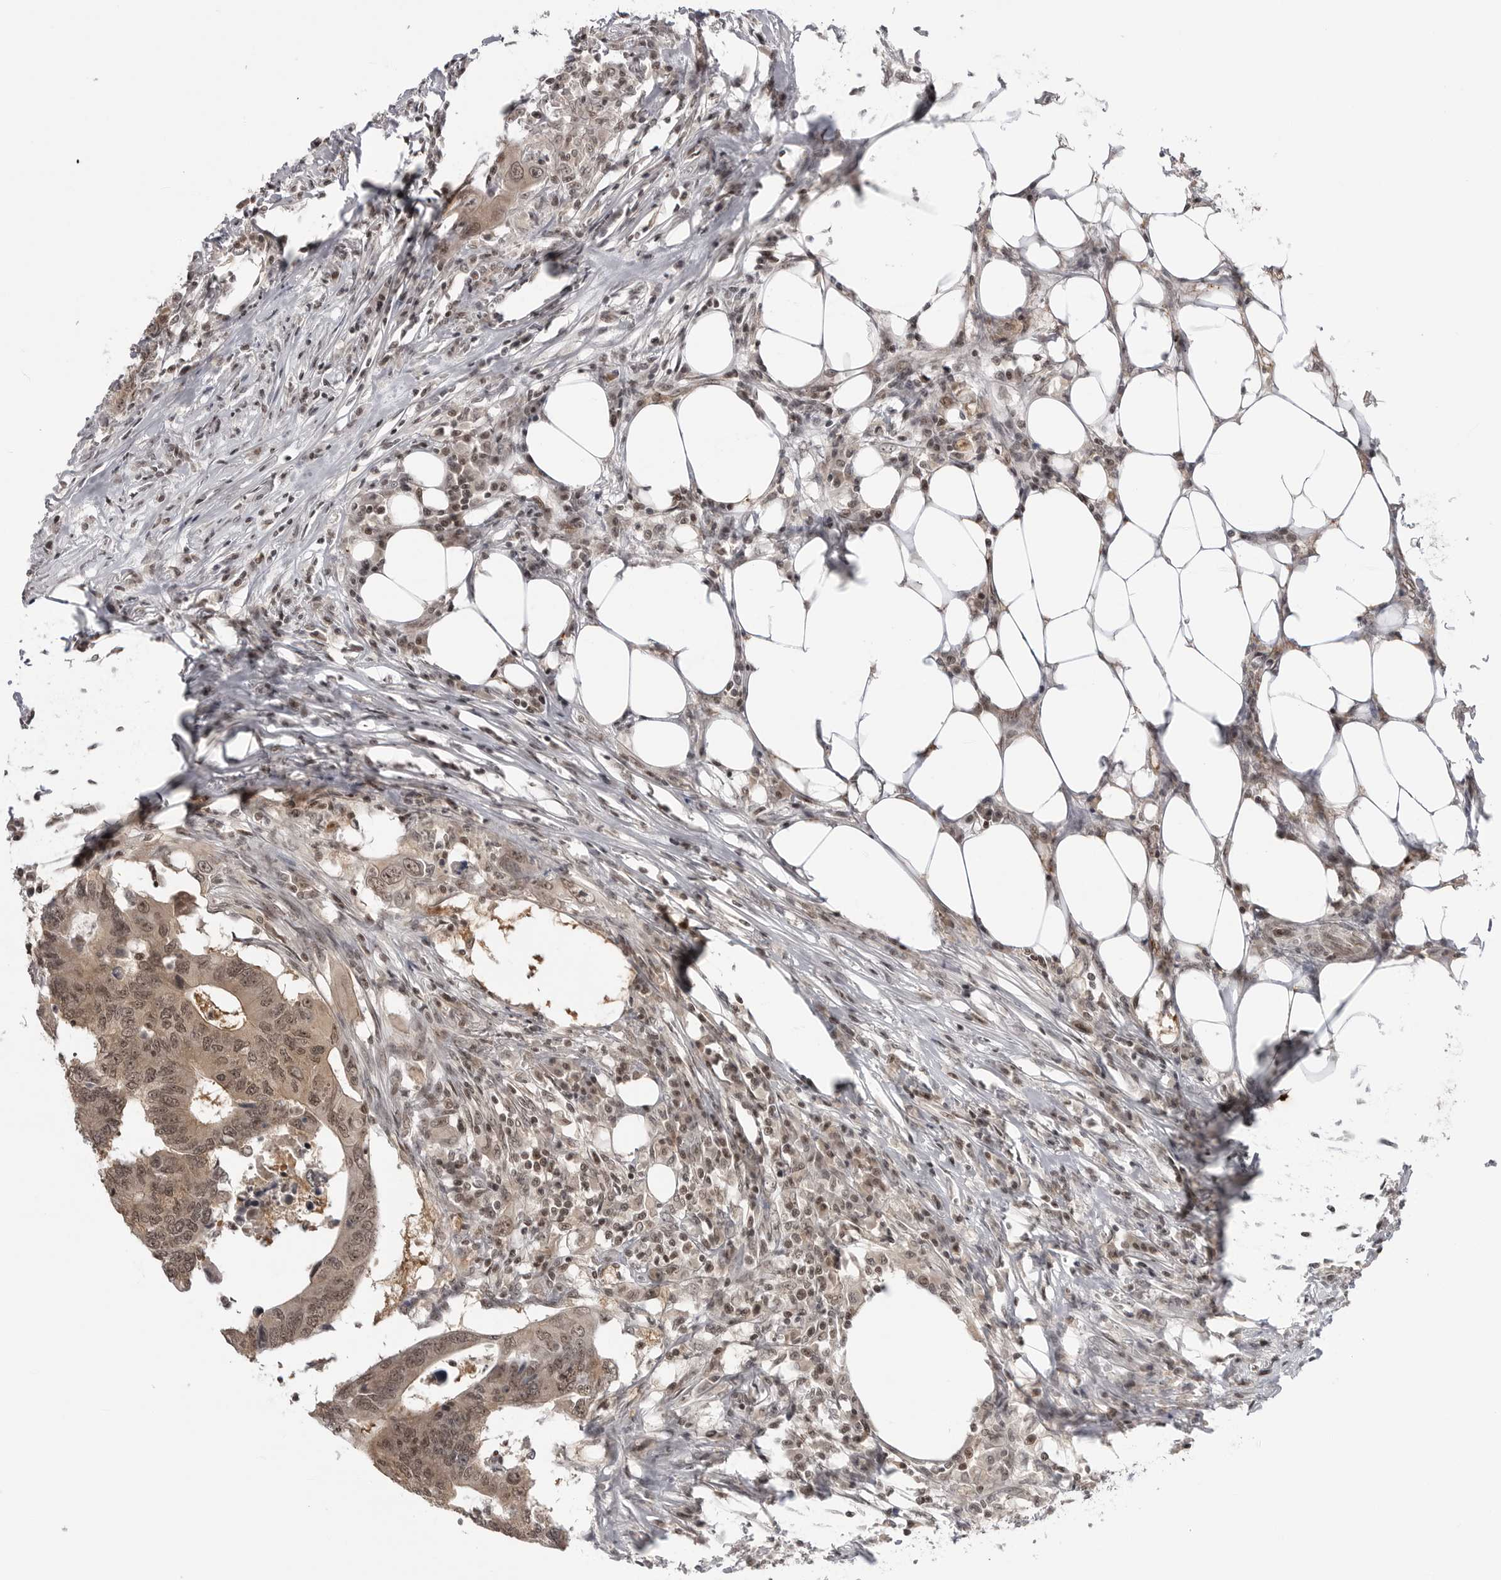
{"staining": {"intensity": "moderate", "quantity": ">75%", "location": "cytoplasmic/membranous,nuclear"}, "tissue": "colorectal cancer", "cell_type": "Tumor cells", "image_type": "cancer", "snomed": [{"axis": "morphology", "description": "Adenocarcinoma, NOS"}, {"axis": "topography", "description": "Colon"}], "caption": "Colorectal cancer (adenocarcinoma) stained with DAB immunohistochemistry (IHC) shows medium levels of moderate cytoplasmic/membranous and nuclear expression in about >75% of tumor cells.", "gene": "TRIM66", "patient": {"sex": "male", "age": 71}}